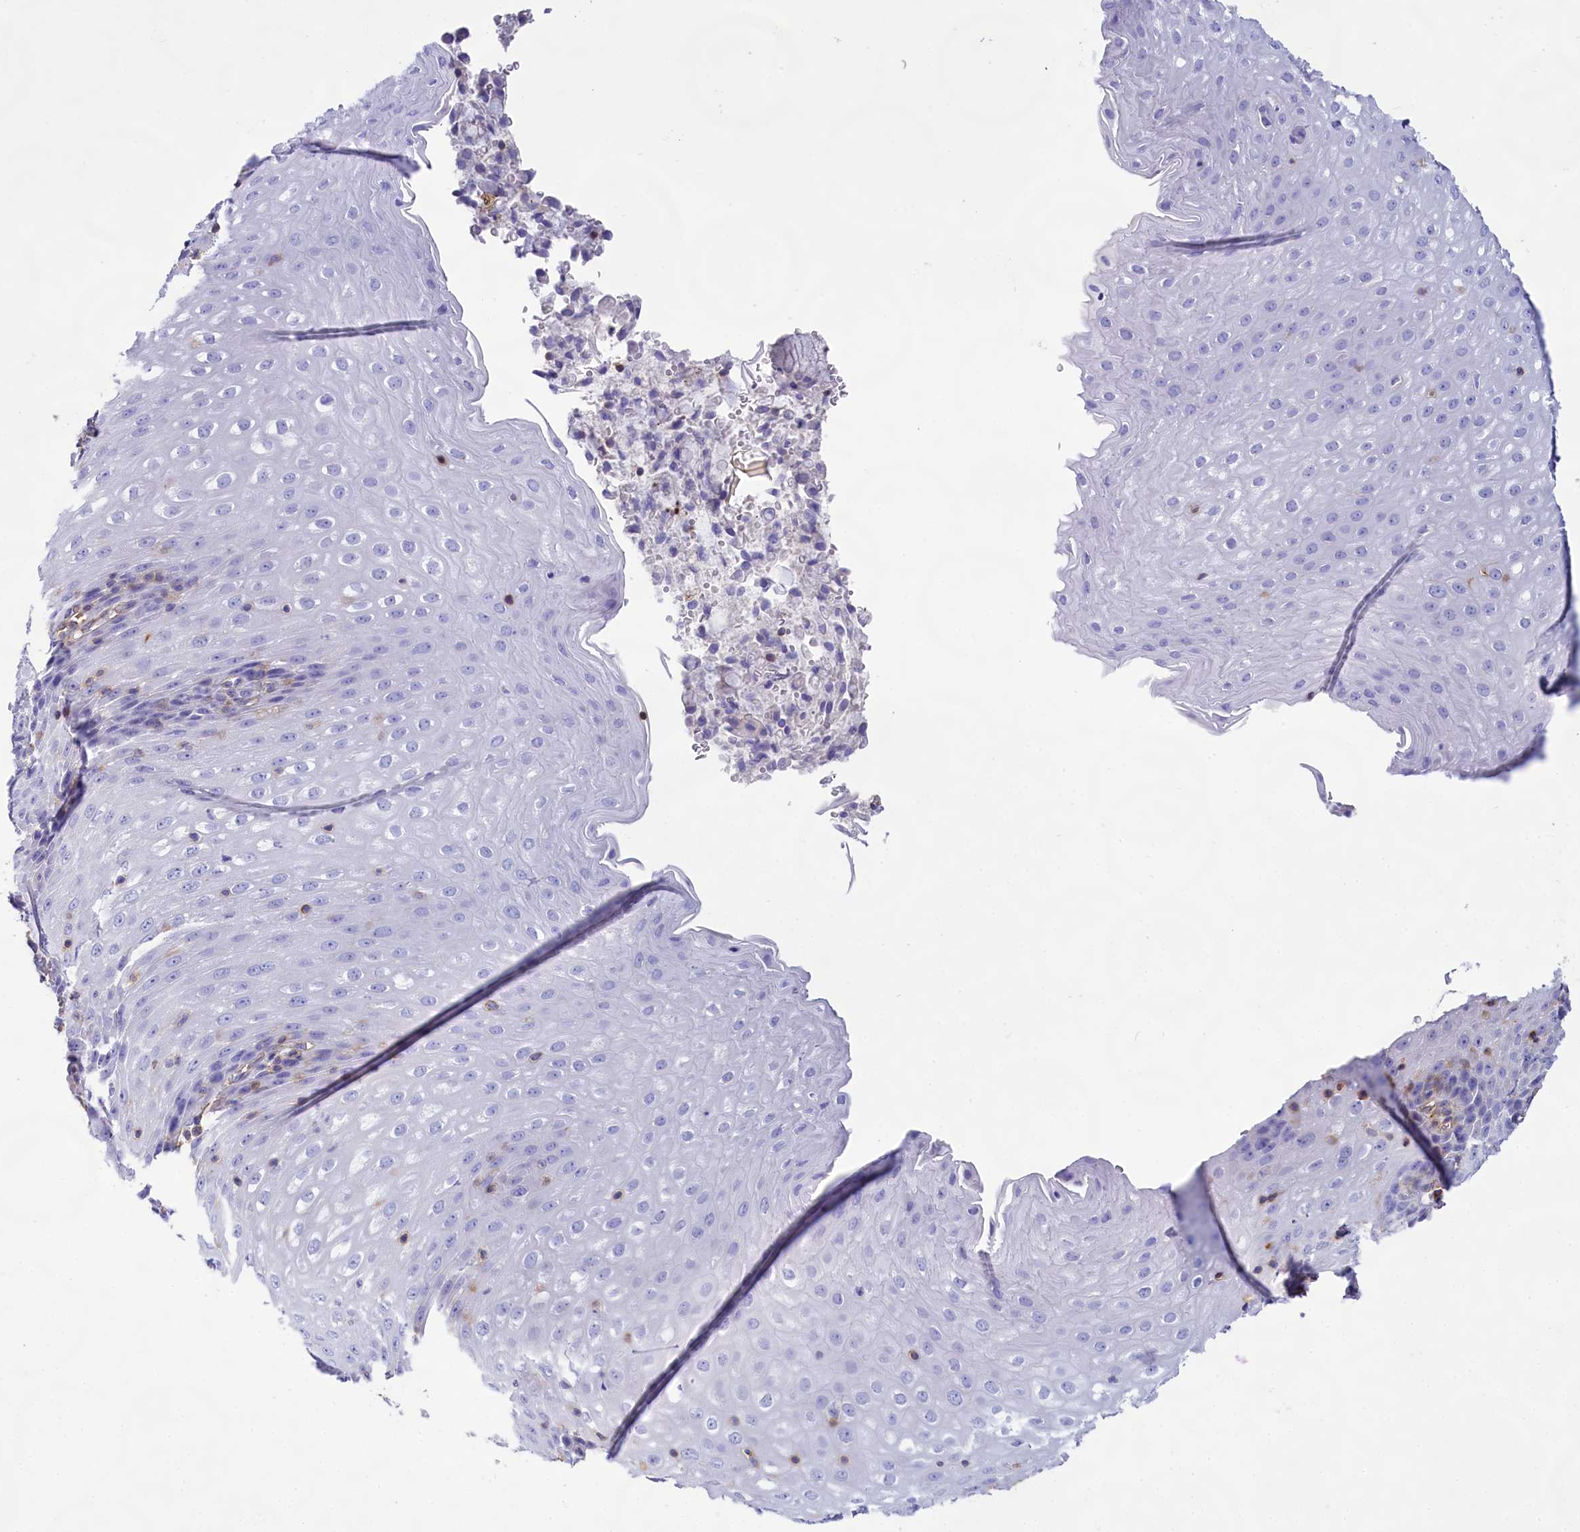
{"staining": {"intensity": "negative", "quantity": "none", "location": "none"}, "tissue": "esophagus", "cell_type": "Squamous epithelial cells", "image_type": "normal", "snomed": [{"axis": "morphology", "description": "Normal tissue, NOS"}, {"axis": "topography", "description": "Esophagus"}], "caption": "Image shows no significant protein staining in squamous epithelial cells of normal esophagus. (DAB immunohistochemistry, high magnification).", "gene": "CD99", "patient": {"sex": "female", "age": 61}}